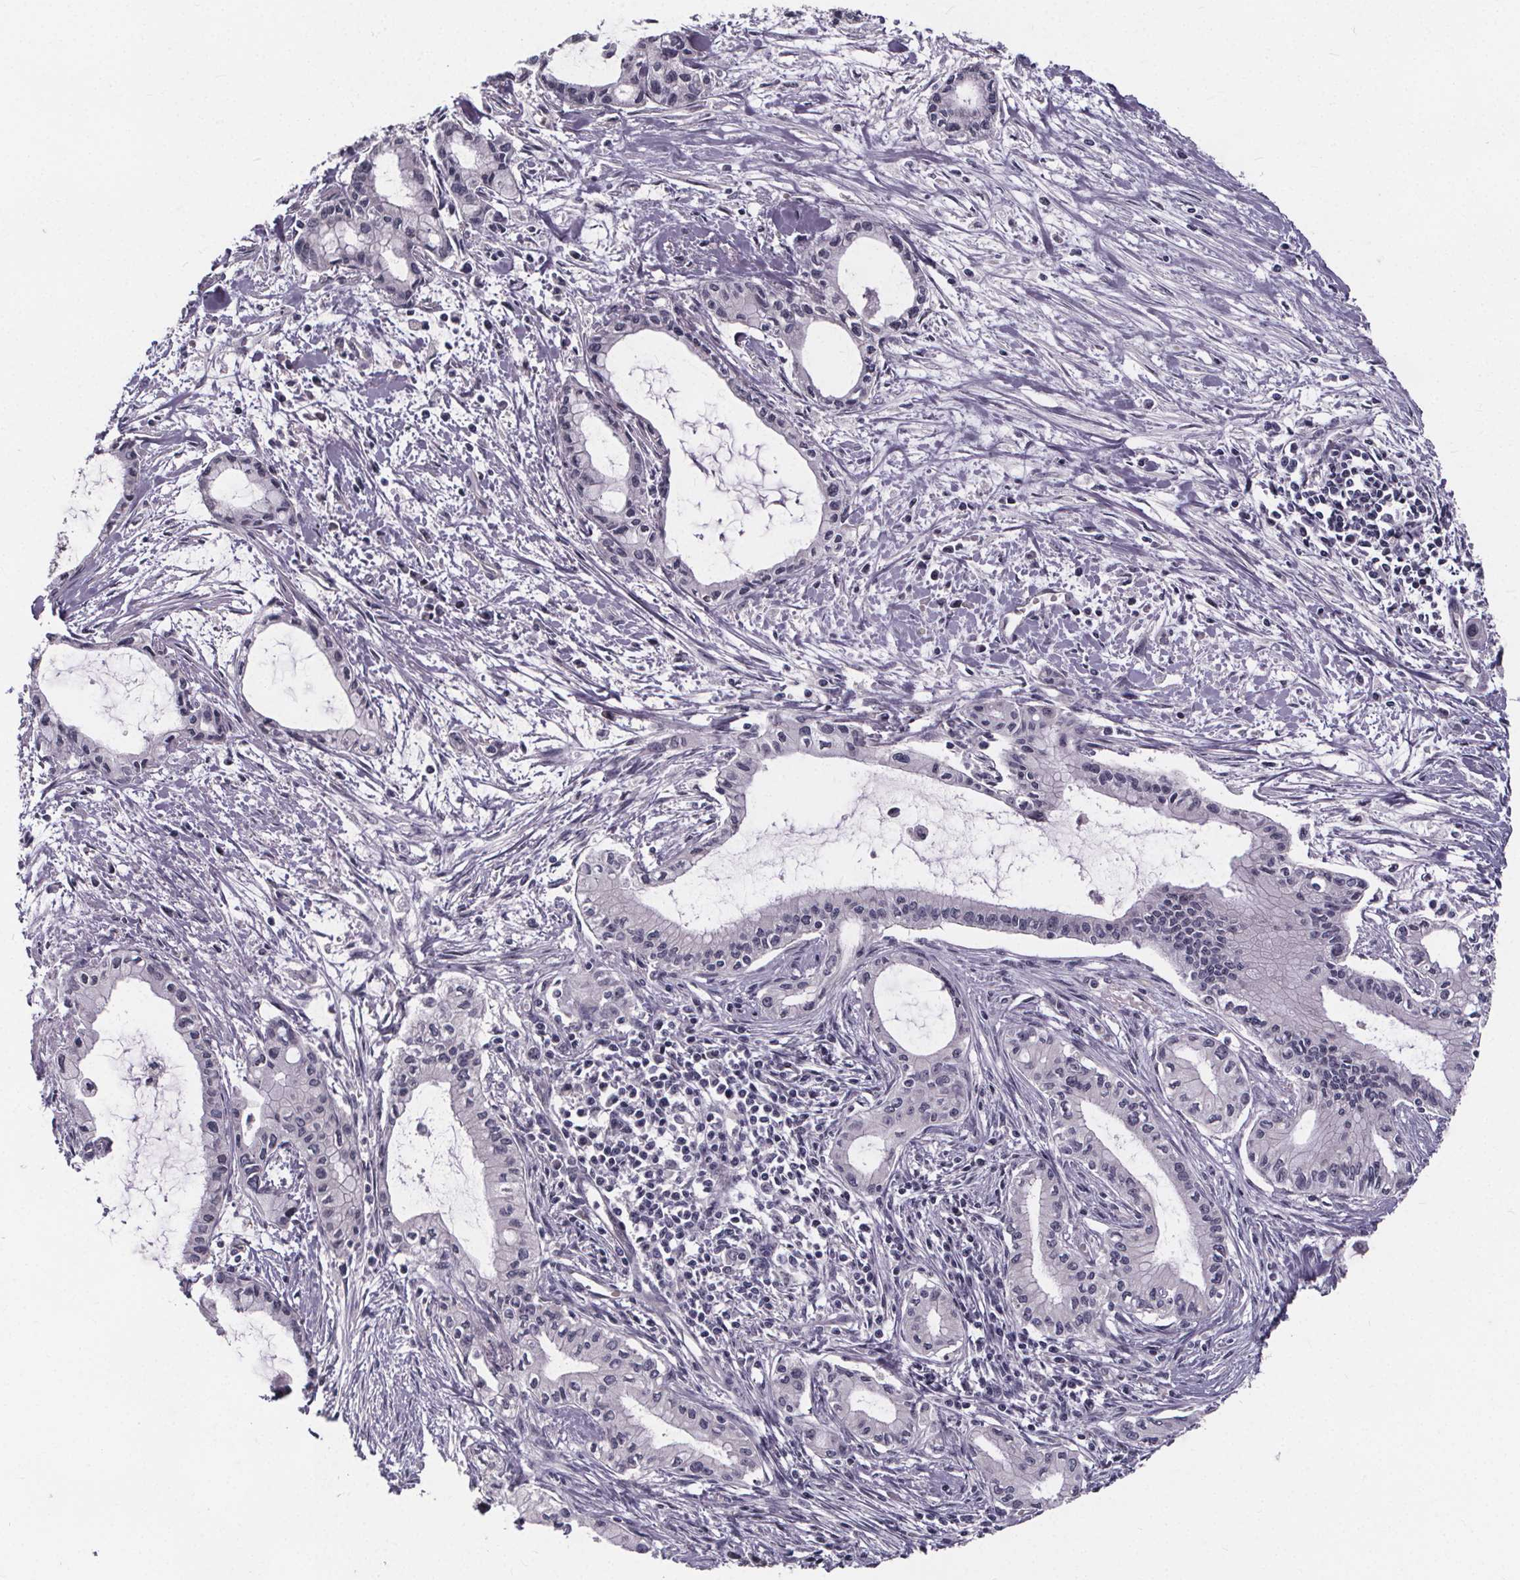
{"staining": {"intensity": "negative", "quantity": "none", "location": "none"}, "tissue": "pancreatic cancer", "cell_type": "Tumor cells", "image_type": "cancer", "snomed": [{"axis": "morphology", "description": "Adenocarcinoma, NOS"}, {"axis": "topography", "description": "Pancreas"}], "caption": "Adenocarcinoma (pancreatic) was stained to show a protein in brown. There is no significant staining in tumor cells.", "gene": "FAM181B", "patient": {"sex": "male", "age": 48}}